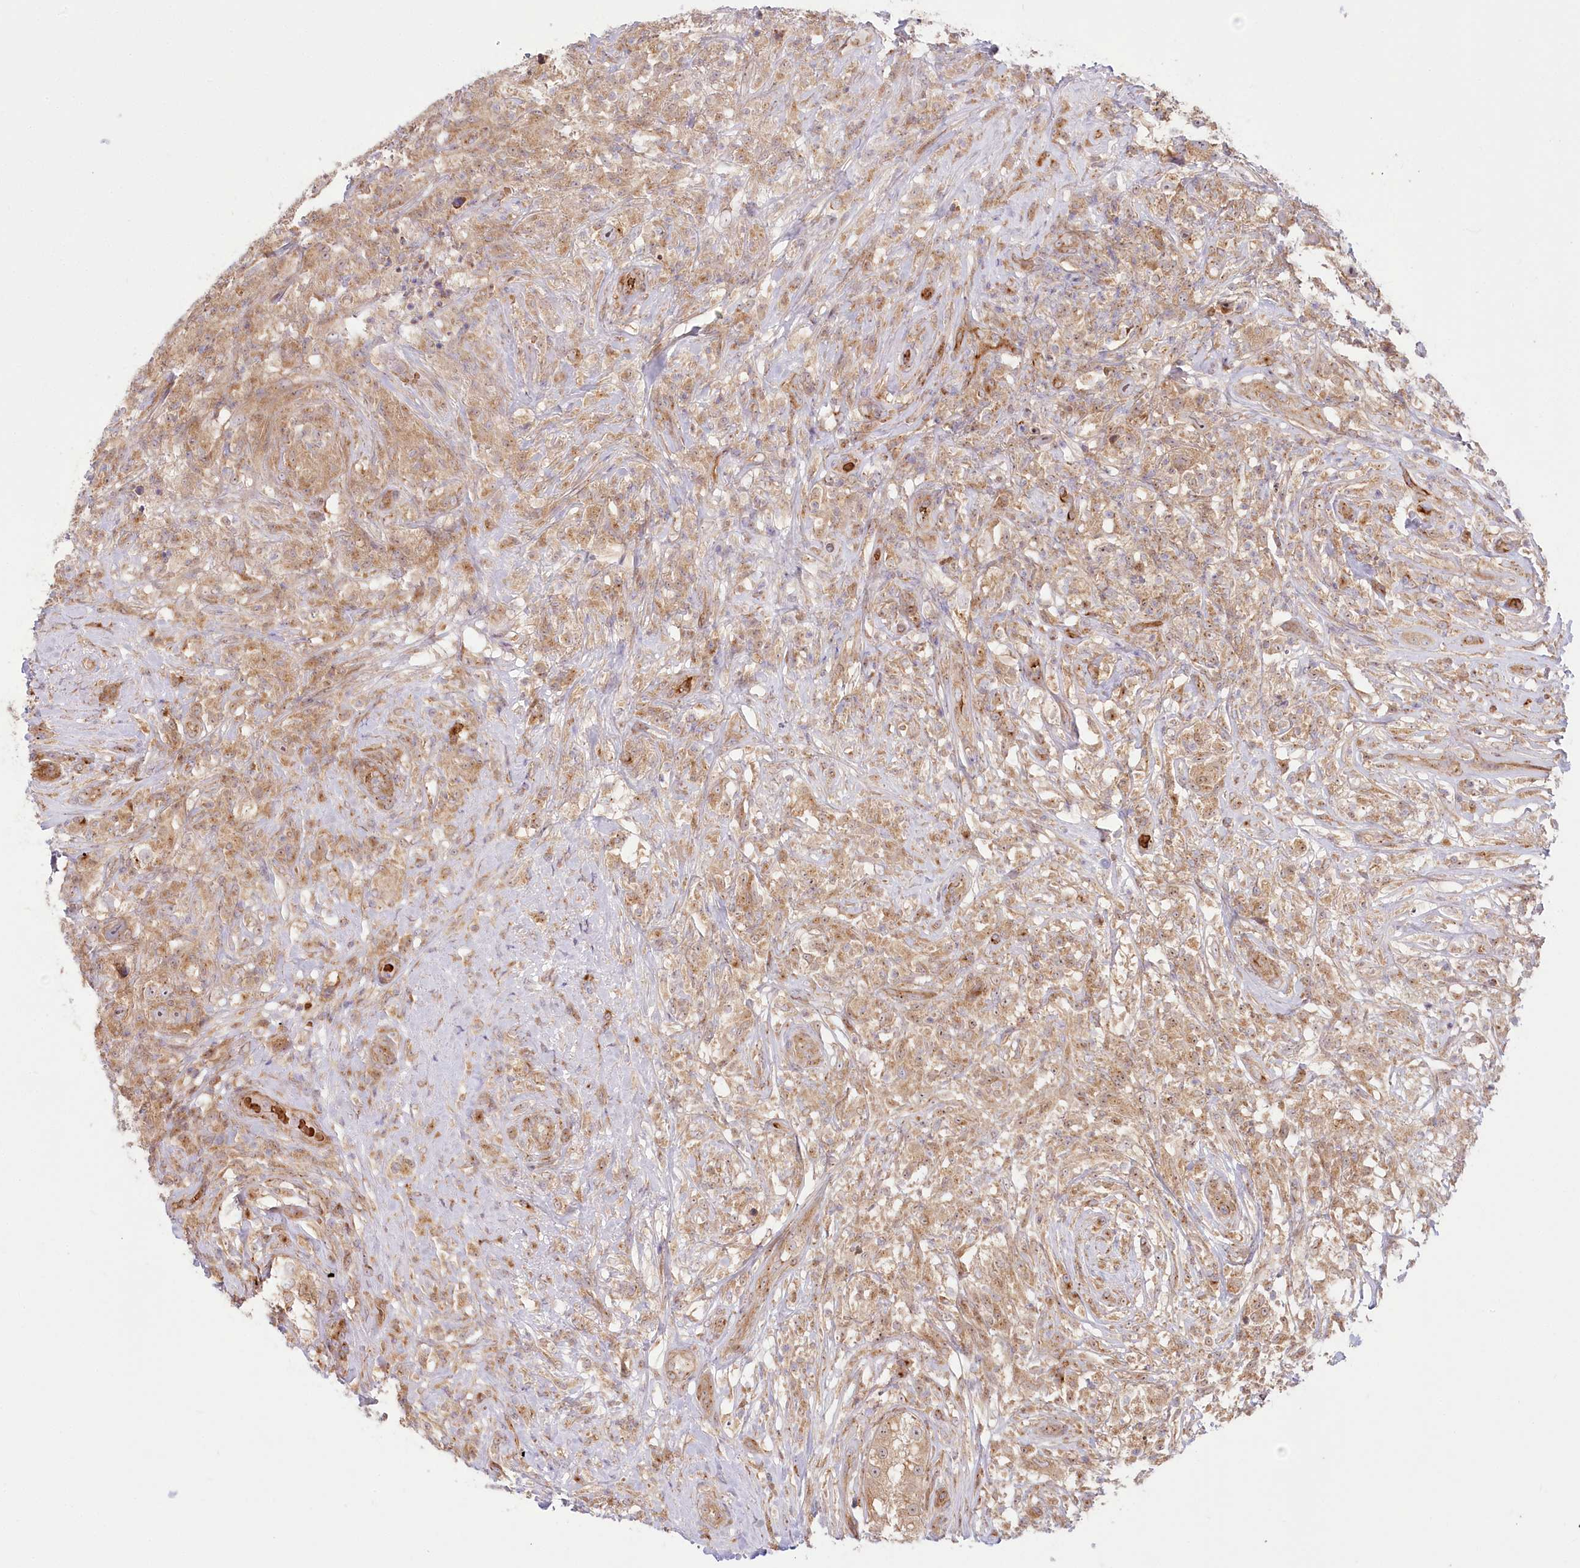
{"staining": {"intensity": "moderate", "quantity": "25%-75%", "location": "cytoplasmic/membranous,nuclear"}, "tissue": "testis cancer", "cell_type": "Tumor cells", "image_type": "cancer", "snomed": [{"axis": "morphology", "description": "Seminoma, NOS"}, {"axis": "topography", "description": "Testis"}], "caption": "Seminoma (testis) stained with immunohistochemistry (IHC) reveals moderate cytoplasmic/membranous and nuclear staining in approximately 25%-75% of tumor cells.", "gene": "COMMD3", "patient": {"sex": "male", "age": 49}}